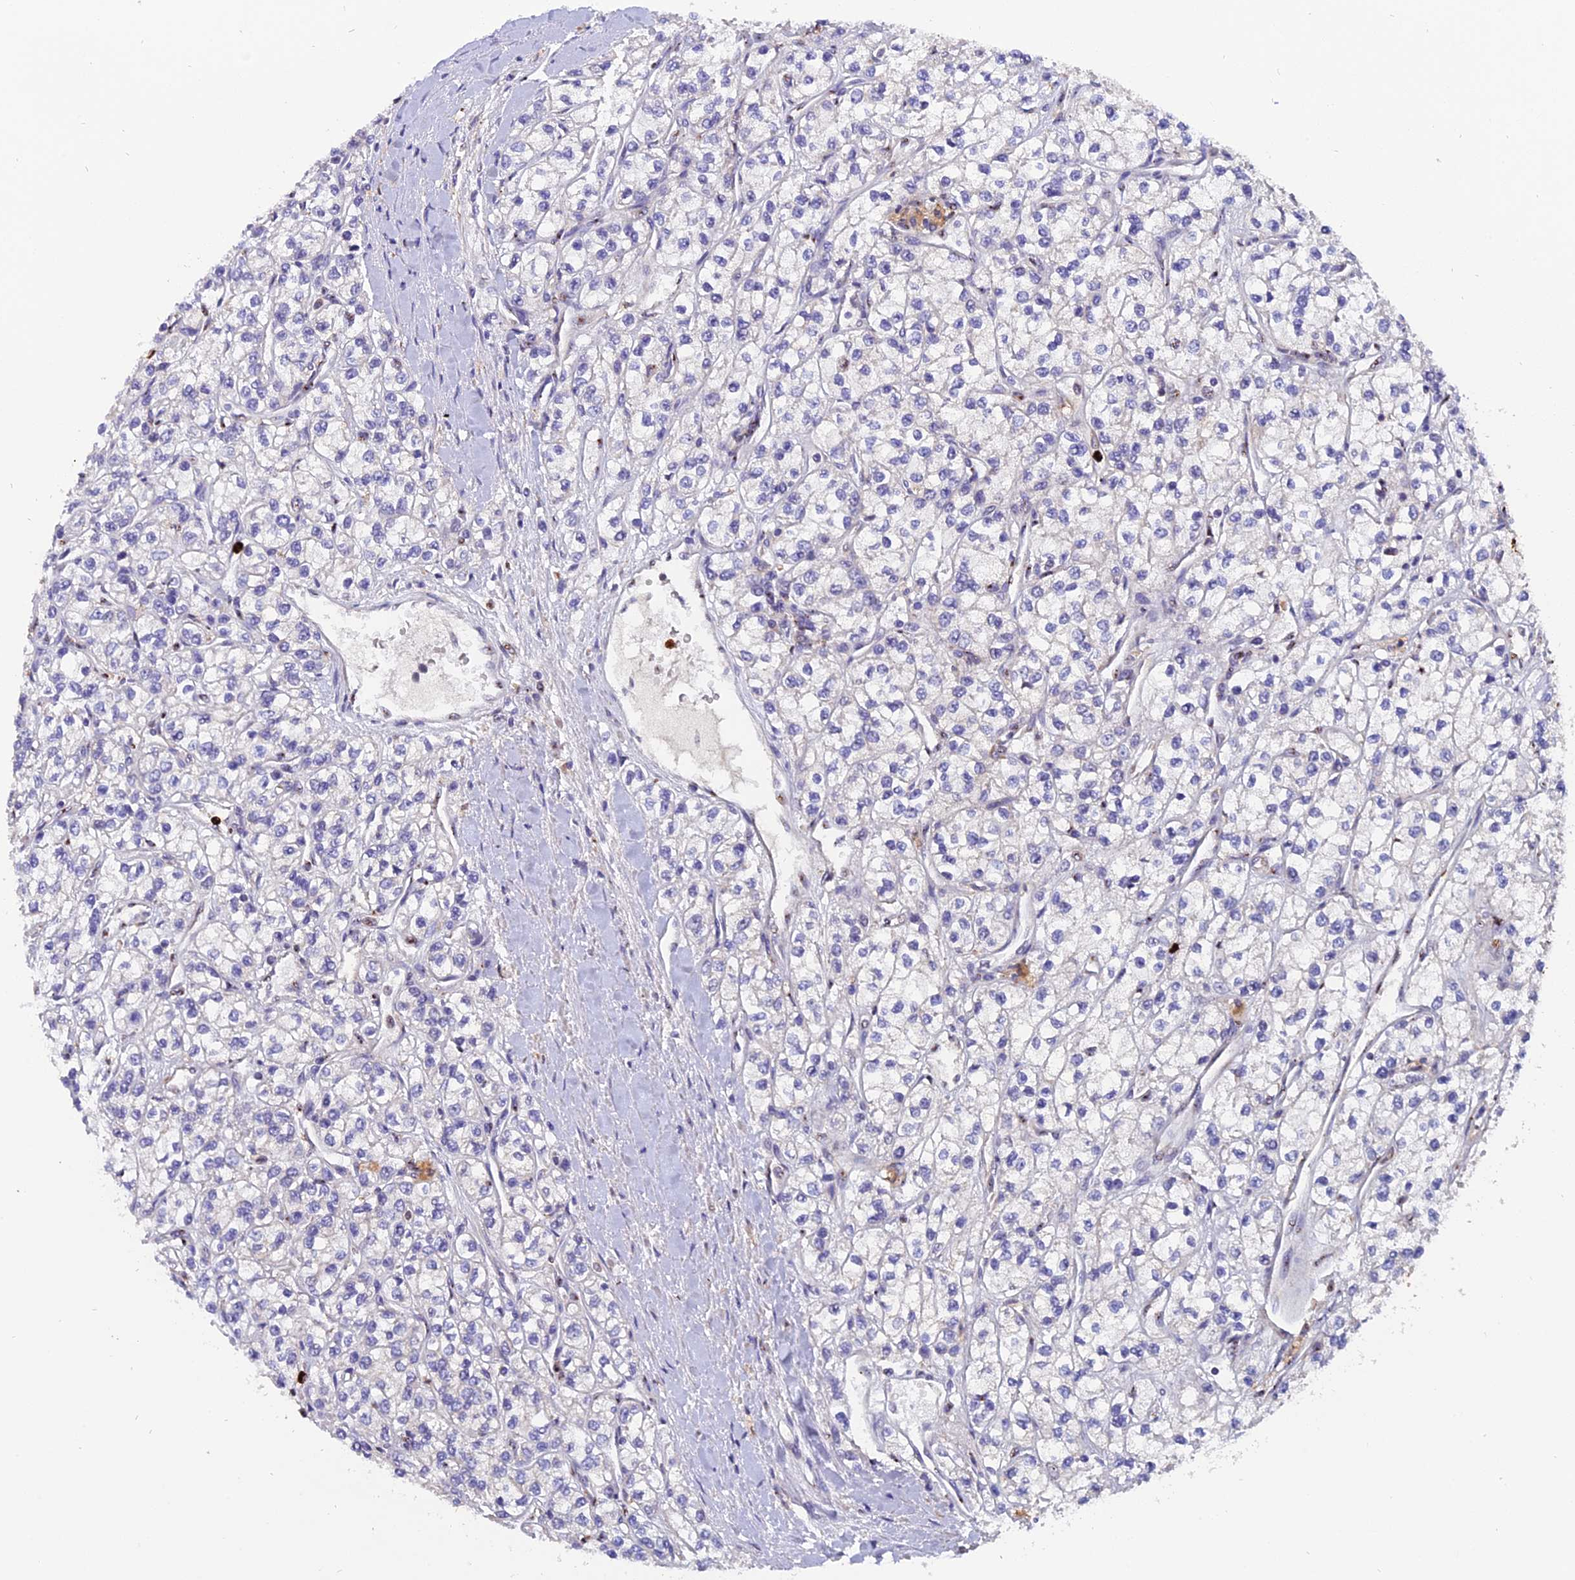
{"staining": {"intensity": "negative", "quantity": "none", "location": "none"}, "tissue": "renal cancer", "cell_type": "Tumor cells", "image_type": "cancer", "snomed": [{"axis": "morphology", "description": "Adenocarcinoma, NOS"}, {"axis": "topography", "description": "Kidney"}], "caption": "This is an immunohistochemistry histopathology image of human adenocarcinoma (renal). There is no staining in tumor cells.", "gene": "FAM118B", "patient": {"sex": "male", "age": 80}}